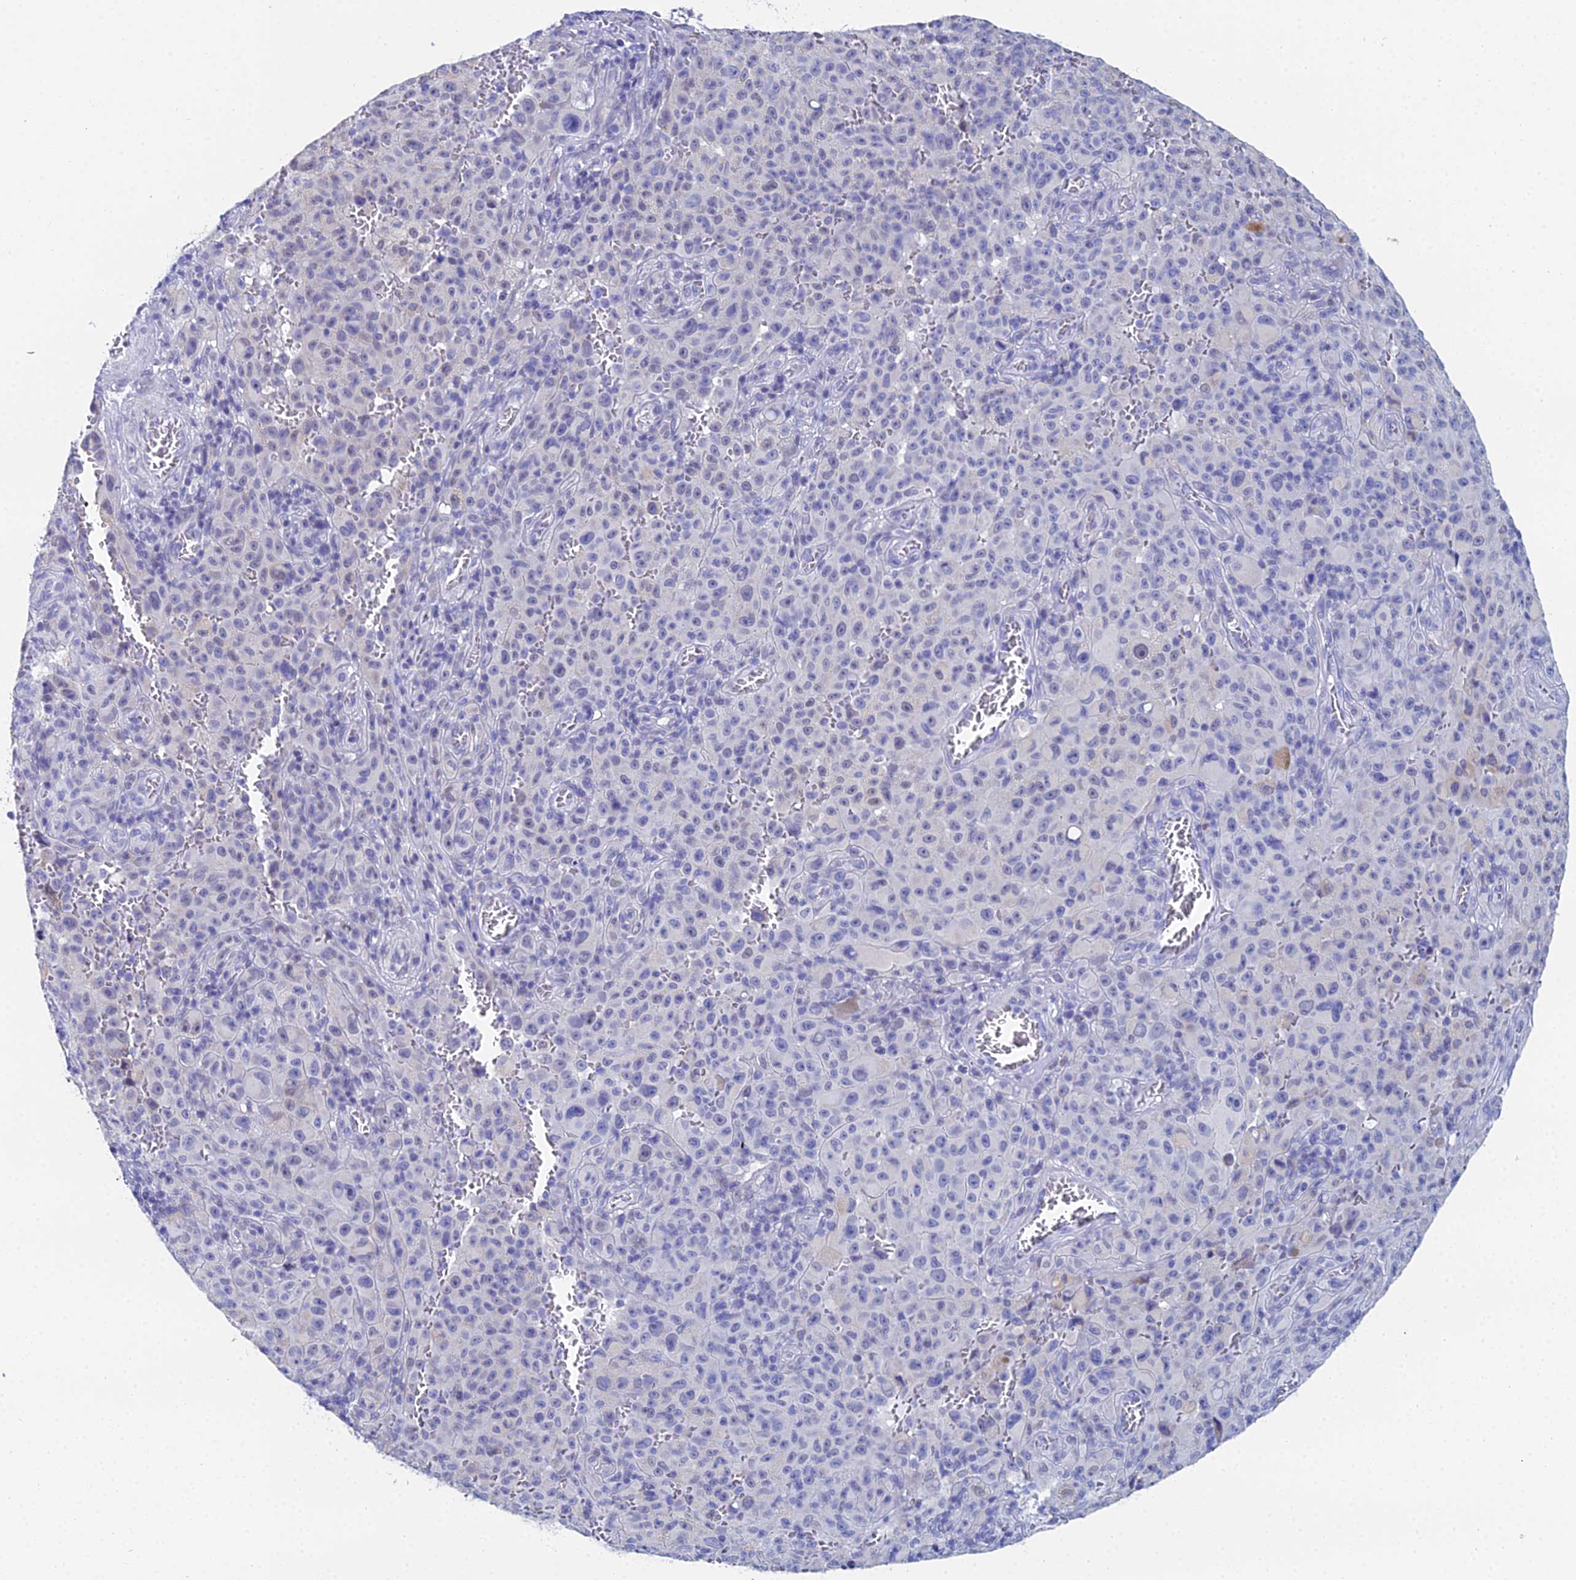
{"staining": {"intensity": "negative", "quantity": "none", "location": "none"}, "tissue": "melanoma", "cell_type": "Tumor cells", "image_type": "cancer", "snomed": [{"axis": "morphology", "description": "Malignant melanoma, NOS"}, {"axis": "topography", "description": "Skin"}], "caption": "Protein analysis of malignant melanoma exhibits no significant positivity in tumor cells.", "gene": "OCM", "patient": {"sex": "female", "age": 82}}